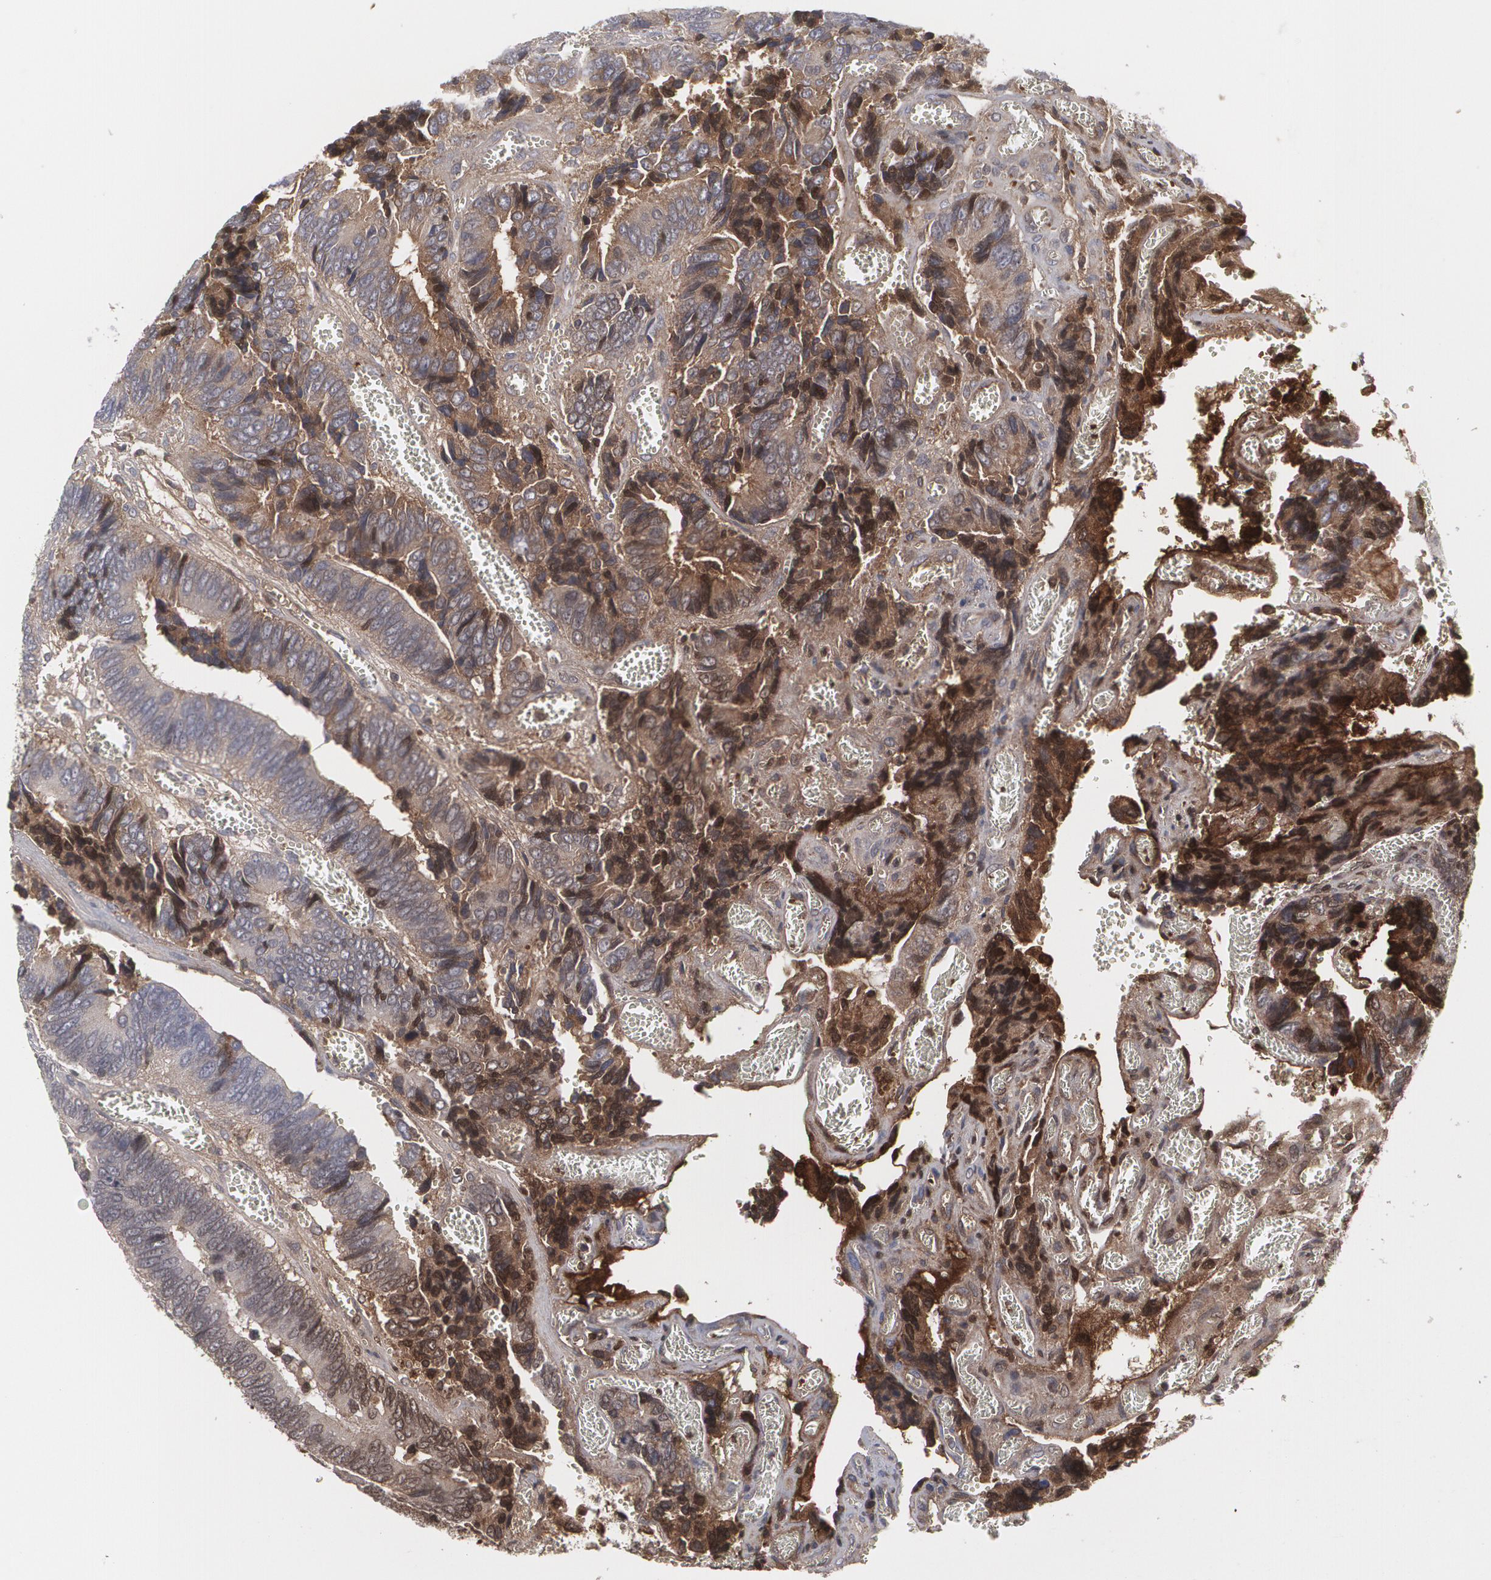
{"staining": {"intensity": "weak", "quantity": ">75%", "location": "cytoplasmic/membranous"}, "tissue": "colorectal cancer", "cell_type": "Tumor cells", "image_type": "cancer", "snomed": [{"axis": "morphology", "description": "Adenocarcinoma, NOS"}, {"axis": "topography", "description": "Colon"}], "caption": "A histopathology image showing weak cytoplasmic/membranous staining in about >75% of tumor cells in colorectal cancer, as visualized by brown immunohistochemical staining.", "gene": "LRG1", "patient": {"sex": "male", "age": 72}}